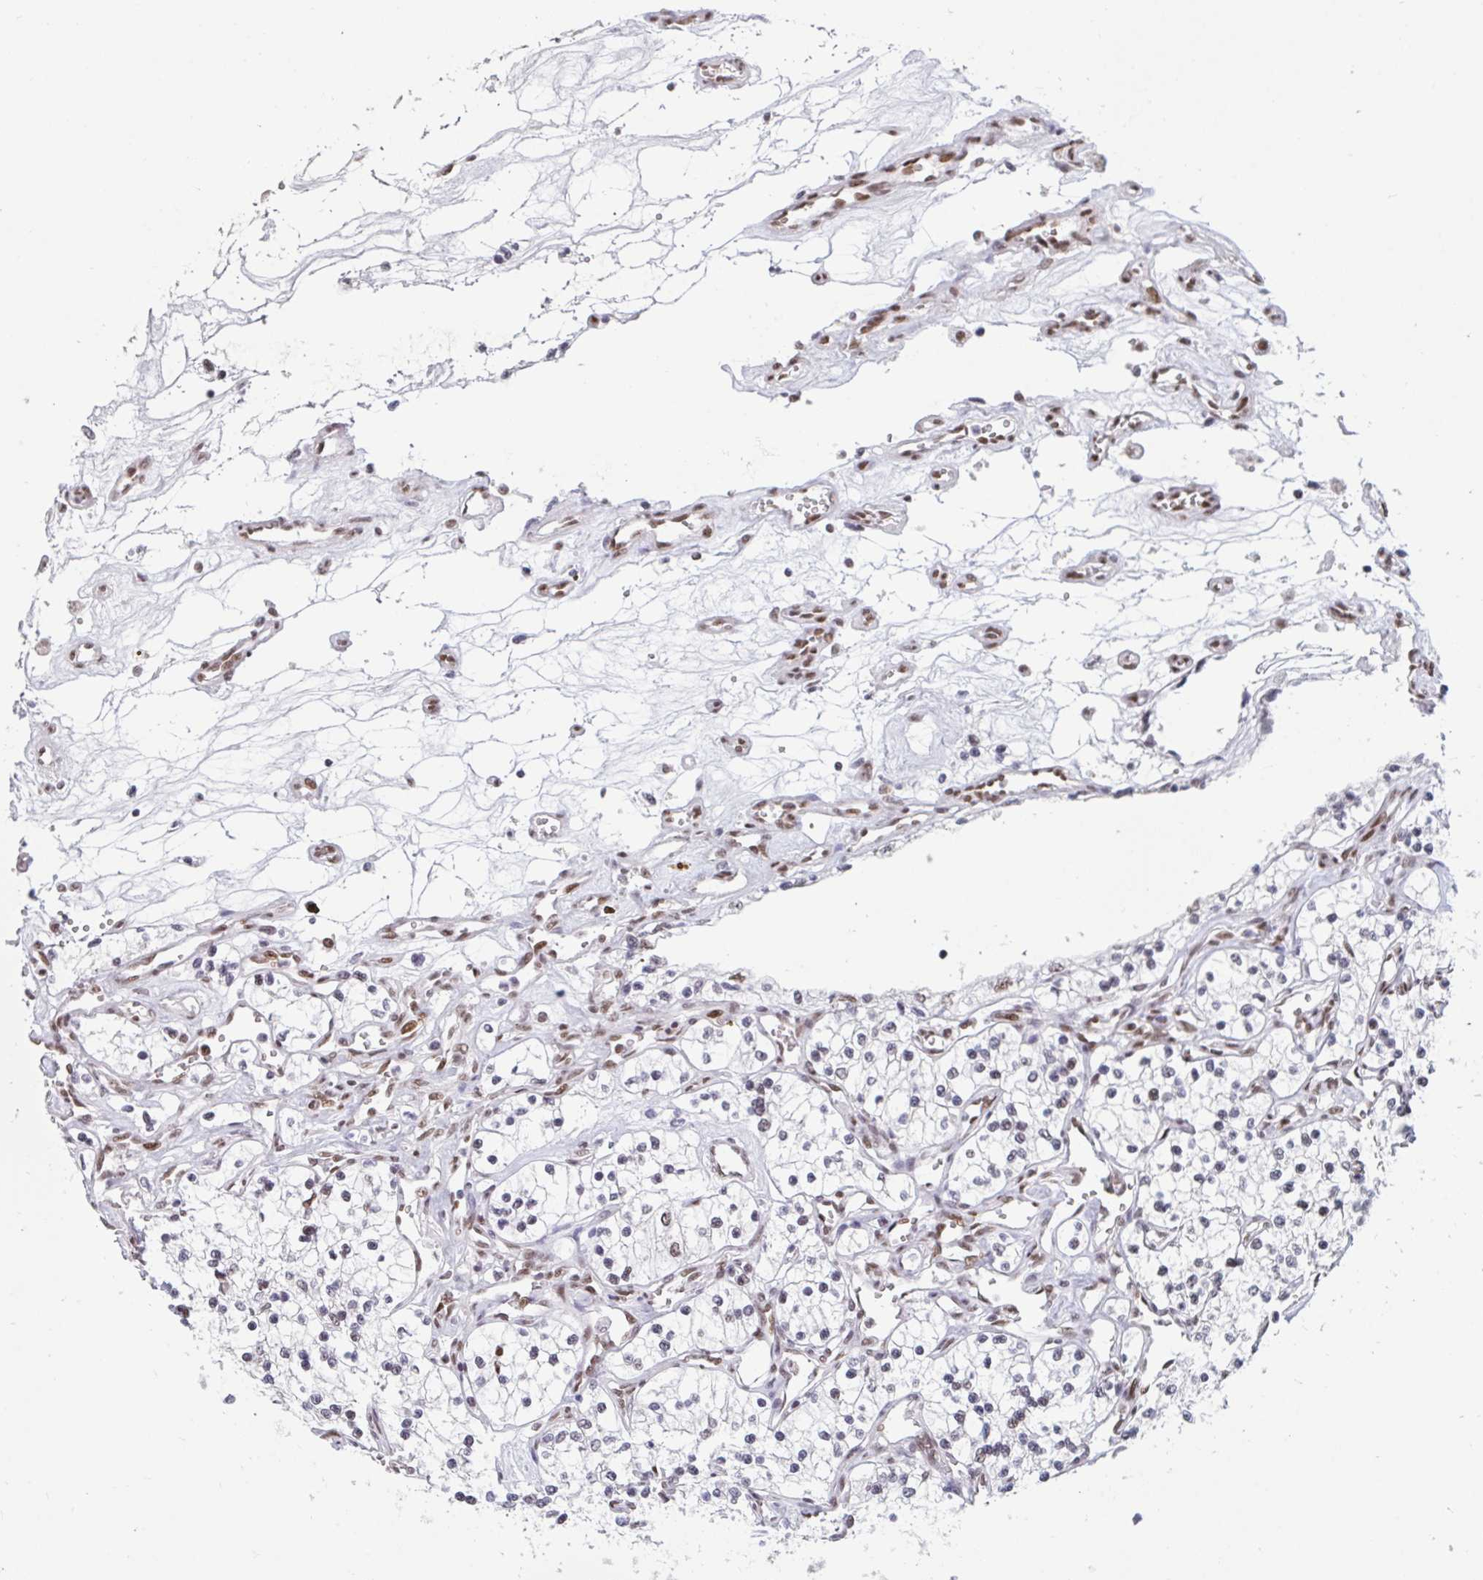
{"staining": {"intensity": "negative", "quantity": "none", "location": "none"}, "tissue": "renal cancer", "cell_type": "Tumor cells", "image_type": "cancer", "snomed": [{"axis": "morphology", "description": "Adenocarcinoma, NOS"}, {"axis": "topography", "description": "Kidney"}], "caption": "Histopathology image shows no significant protein staining in tumor cells of adenocarcinoma (renal). (DAB (3,3'-diaminobenzidine) immunohistochemistry visualized using brightfield microscopy, high magnification).", "gene": "CBFA2T2", "patient": {"sex": "female", "age": 69}}